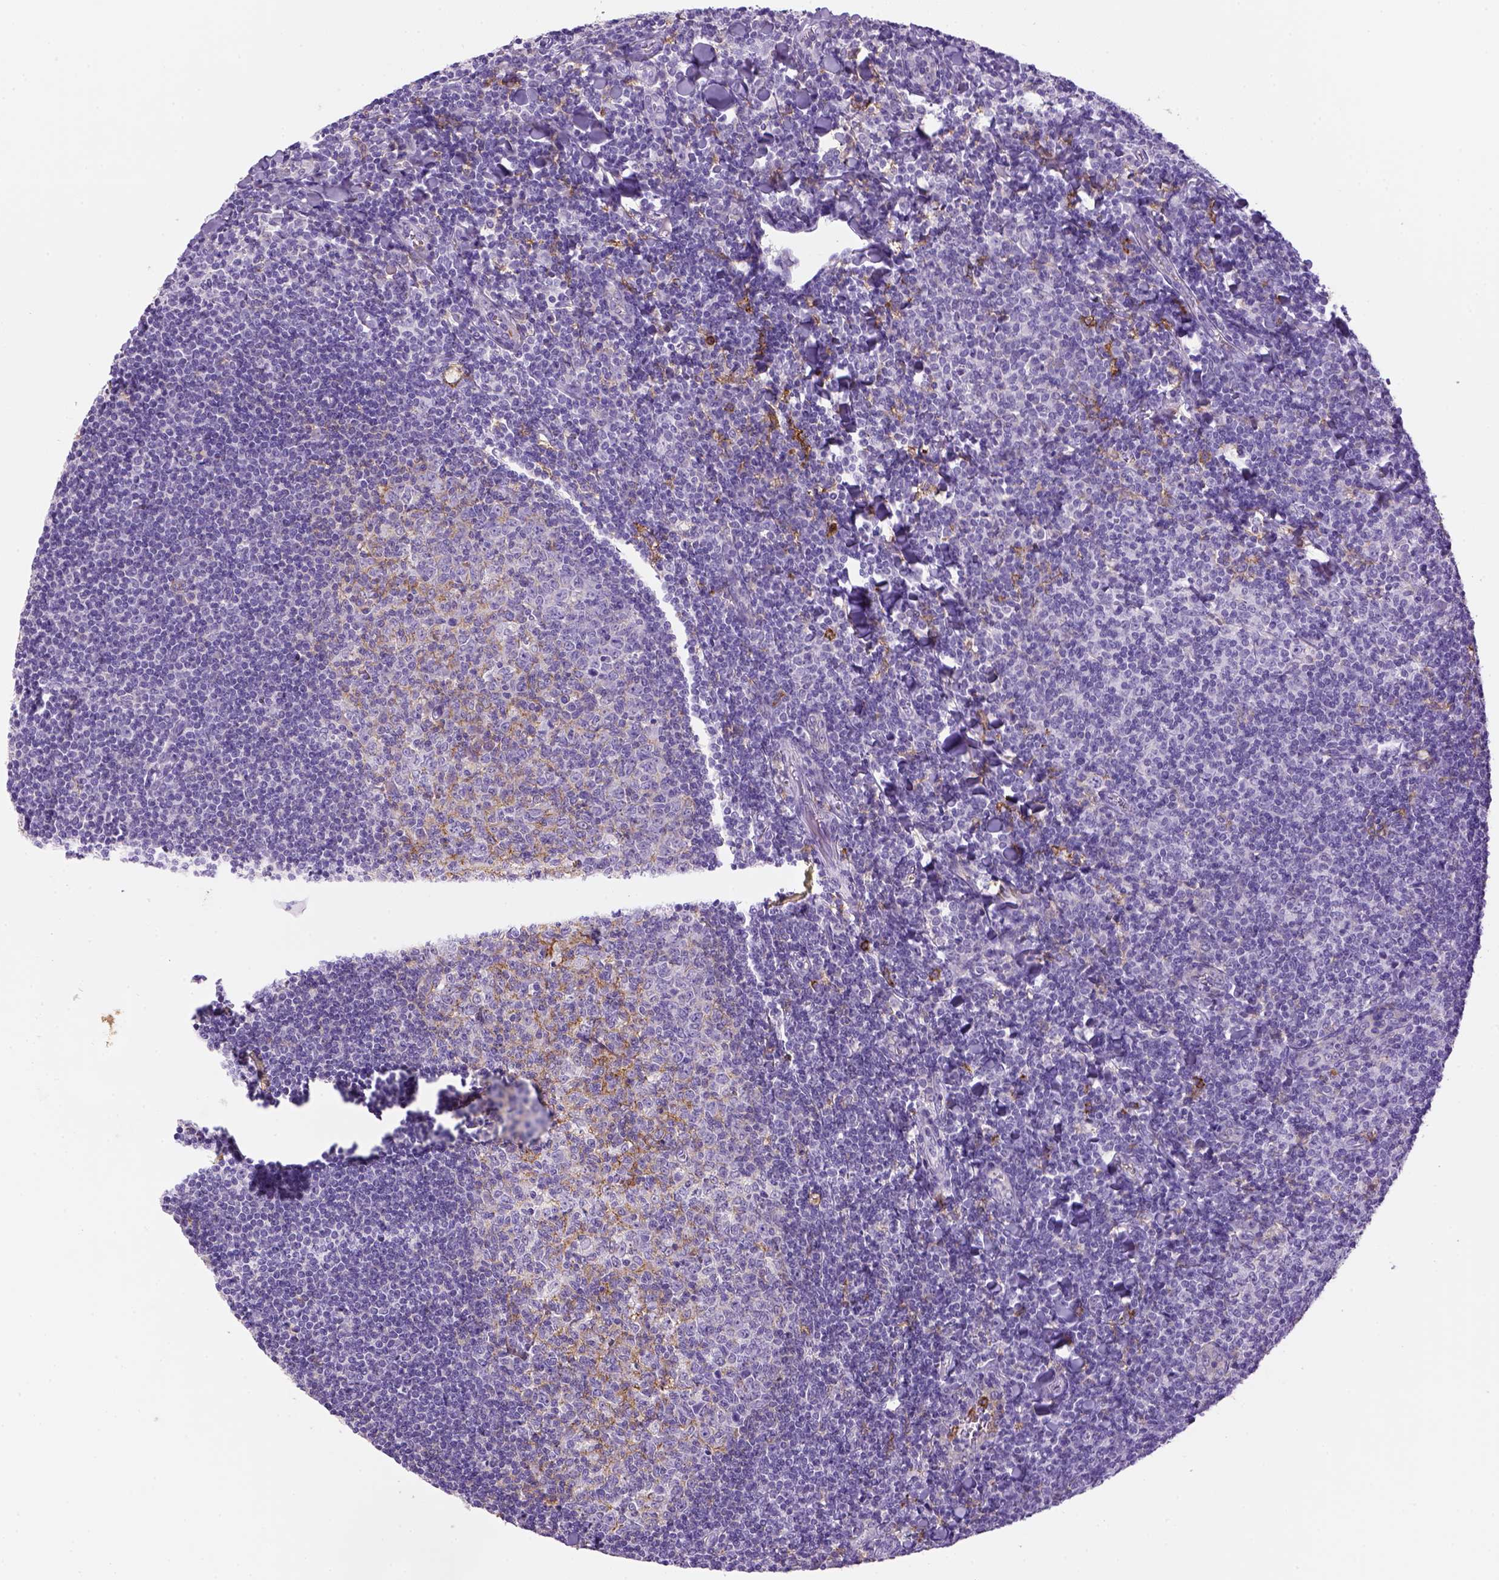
{"staining": {"intensity": "moderate", "quantity": "<25%", "location": "cytoplasmic/membranous"}, "tissue": "tonsil", "cell_type": "Germinal center cells", "image_type": "normal", "snomed": [{"axis": "morphology", "description": "Normal tissue, NOS"}, {"axis": "topography", "description": "Tonsil"}], "caption": "A brown stain shows moderate cytoplasmic/membranous expression of a protein in germinal center cells of benign human tonsil. Immunohistochemistry stains the protein in brown and the nuclei are stained blue.", "gene": "CD14", "patient": {"sex": "female", "age": 12}}